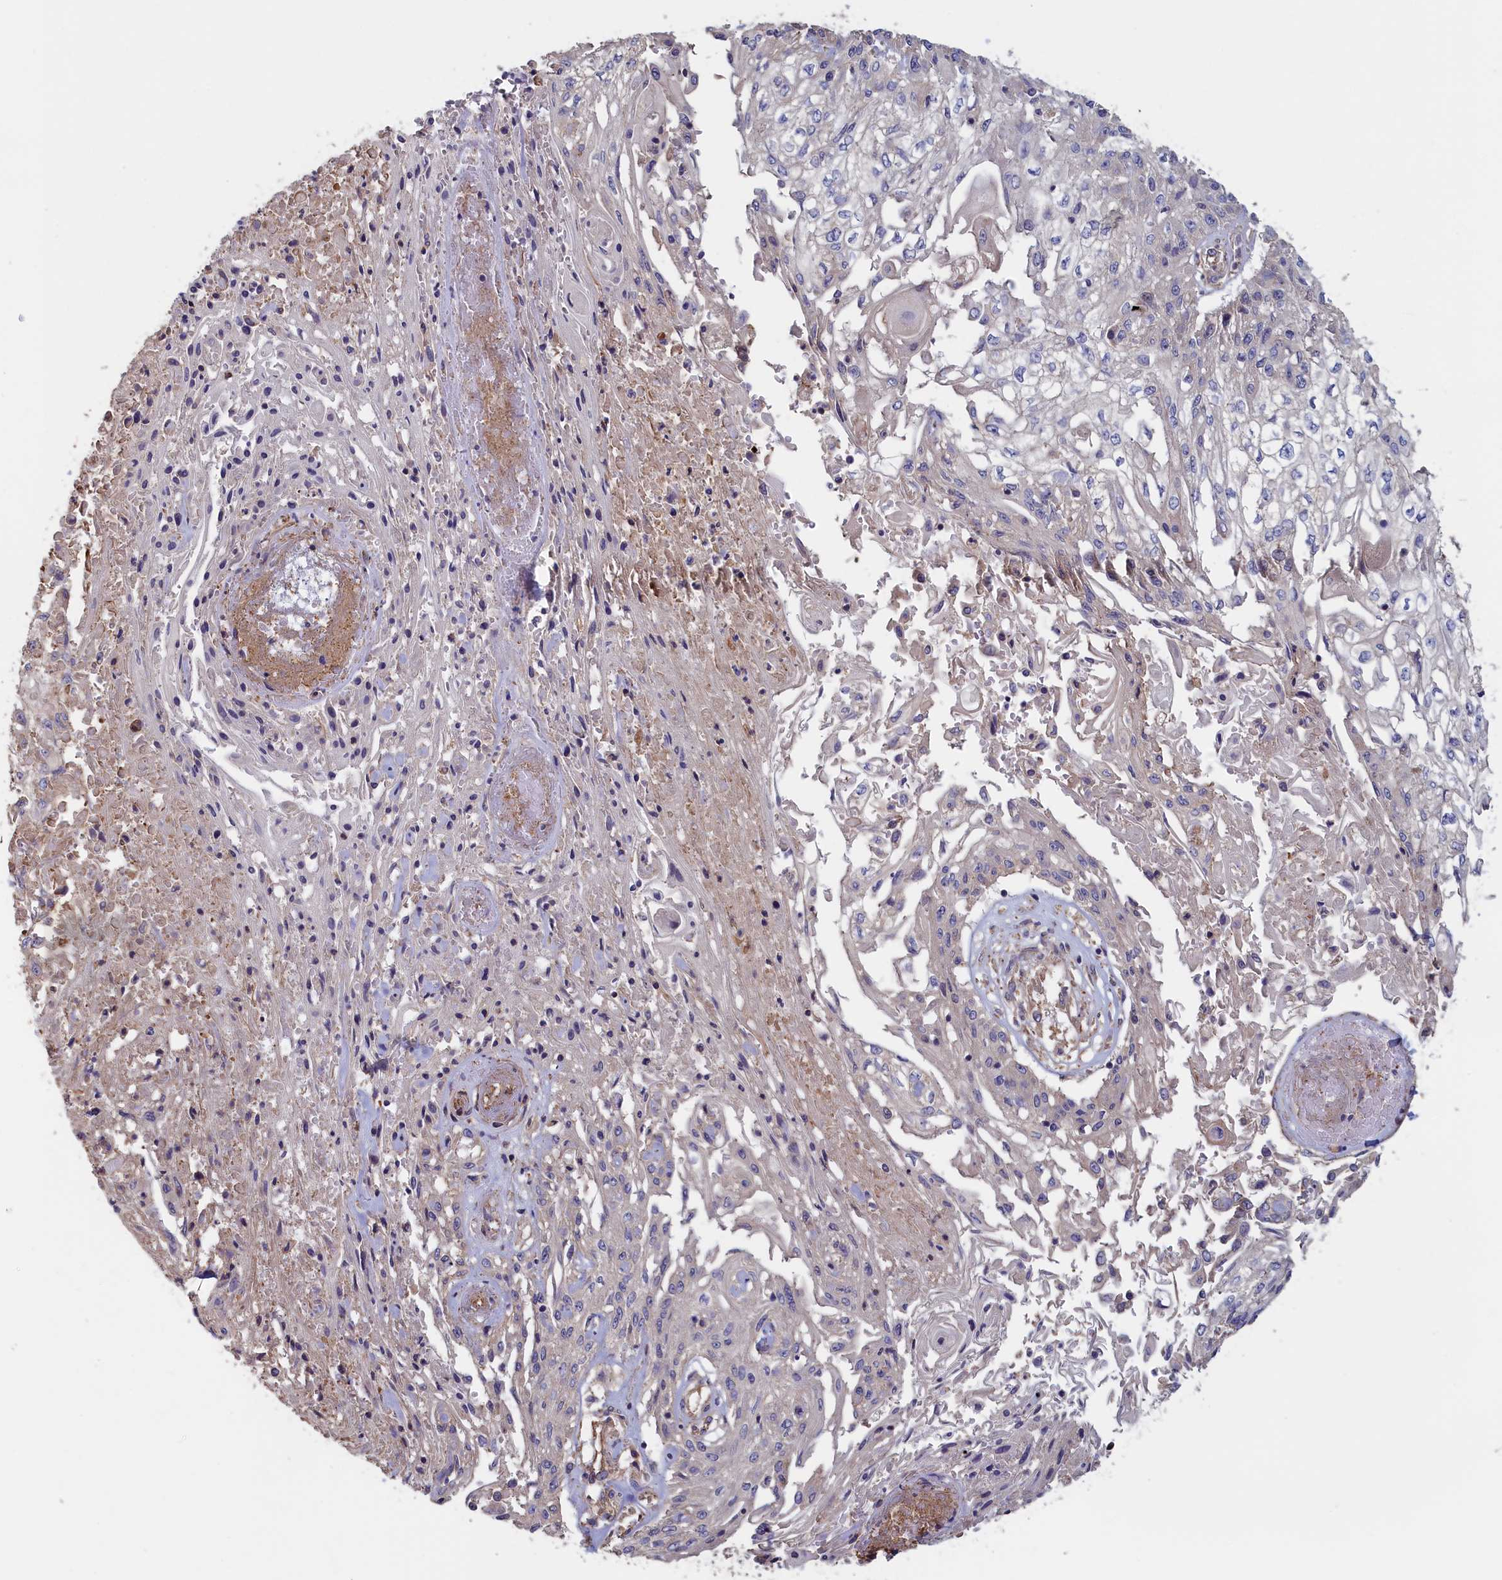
{"staining": {"intensity": "negative", "quantity": "none", "location": "none"}, "tissue": "skin cancer", "cell_type": "Tumor cells", "image_type": "cancer", "snomed": [{"axis": "morphology", "description": "Squamous cell carcinoma, NOS"}, {"axis": "morphology", "description": "Squamous cell carcinoma, metastatic, NOS"}, {"axis": "topography", "description": "Skin"}, {"axis": "topography", "description": "Lymph node"}], "caption": "Tumor cells show no significant staining in skin cancer. The staining is performed using DAB (3,3'-diaminobenzidine) brown chromogen with nuclei counter-stained in using hematoxylin.", "gene": "ANKRD2", "patient": {"sex": "male", "age": 75}}